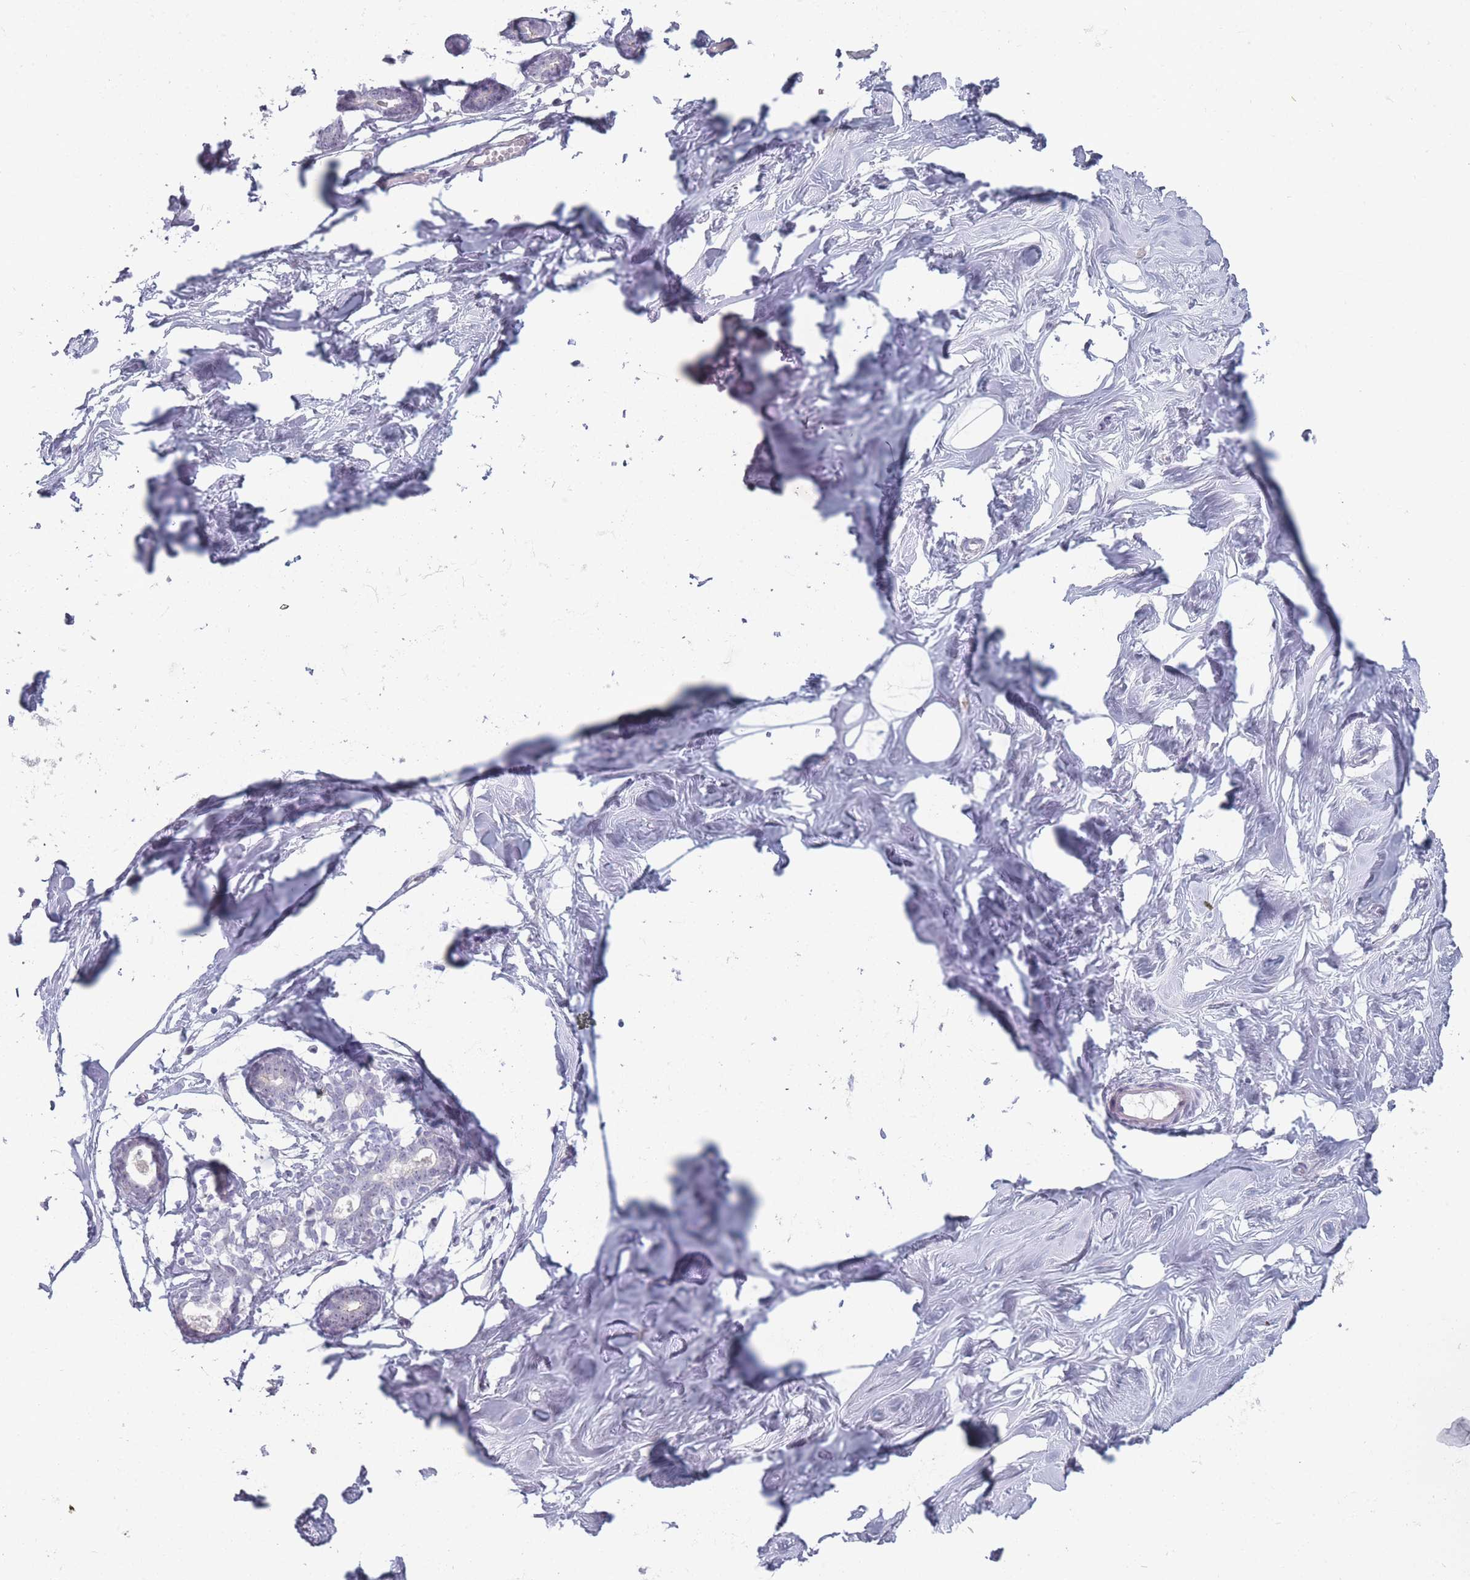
{"staining": {"intensity": "negative", "quantity": "none", "location": "none"}, "tissue": "breast", "cell_type": "Adipocytes", "image_type": "normal", "snomed": [{"axis": "morphology", "description": "Normal tissue, NOS"}, {"axis": "morphology", "description": "Adenoma, NOS"}, {"axis": "topography", "description": "Breast"}], "caption": "Adipocytes show no significant protein positivity in normal breast.", "gene": "ROS1", "patient": {"sex": "female", "age": 23}}